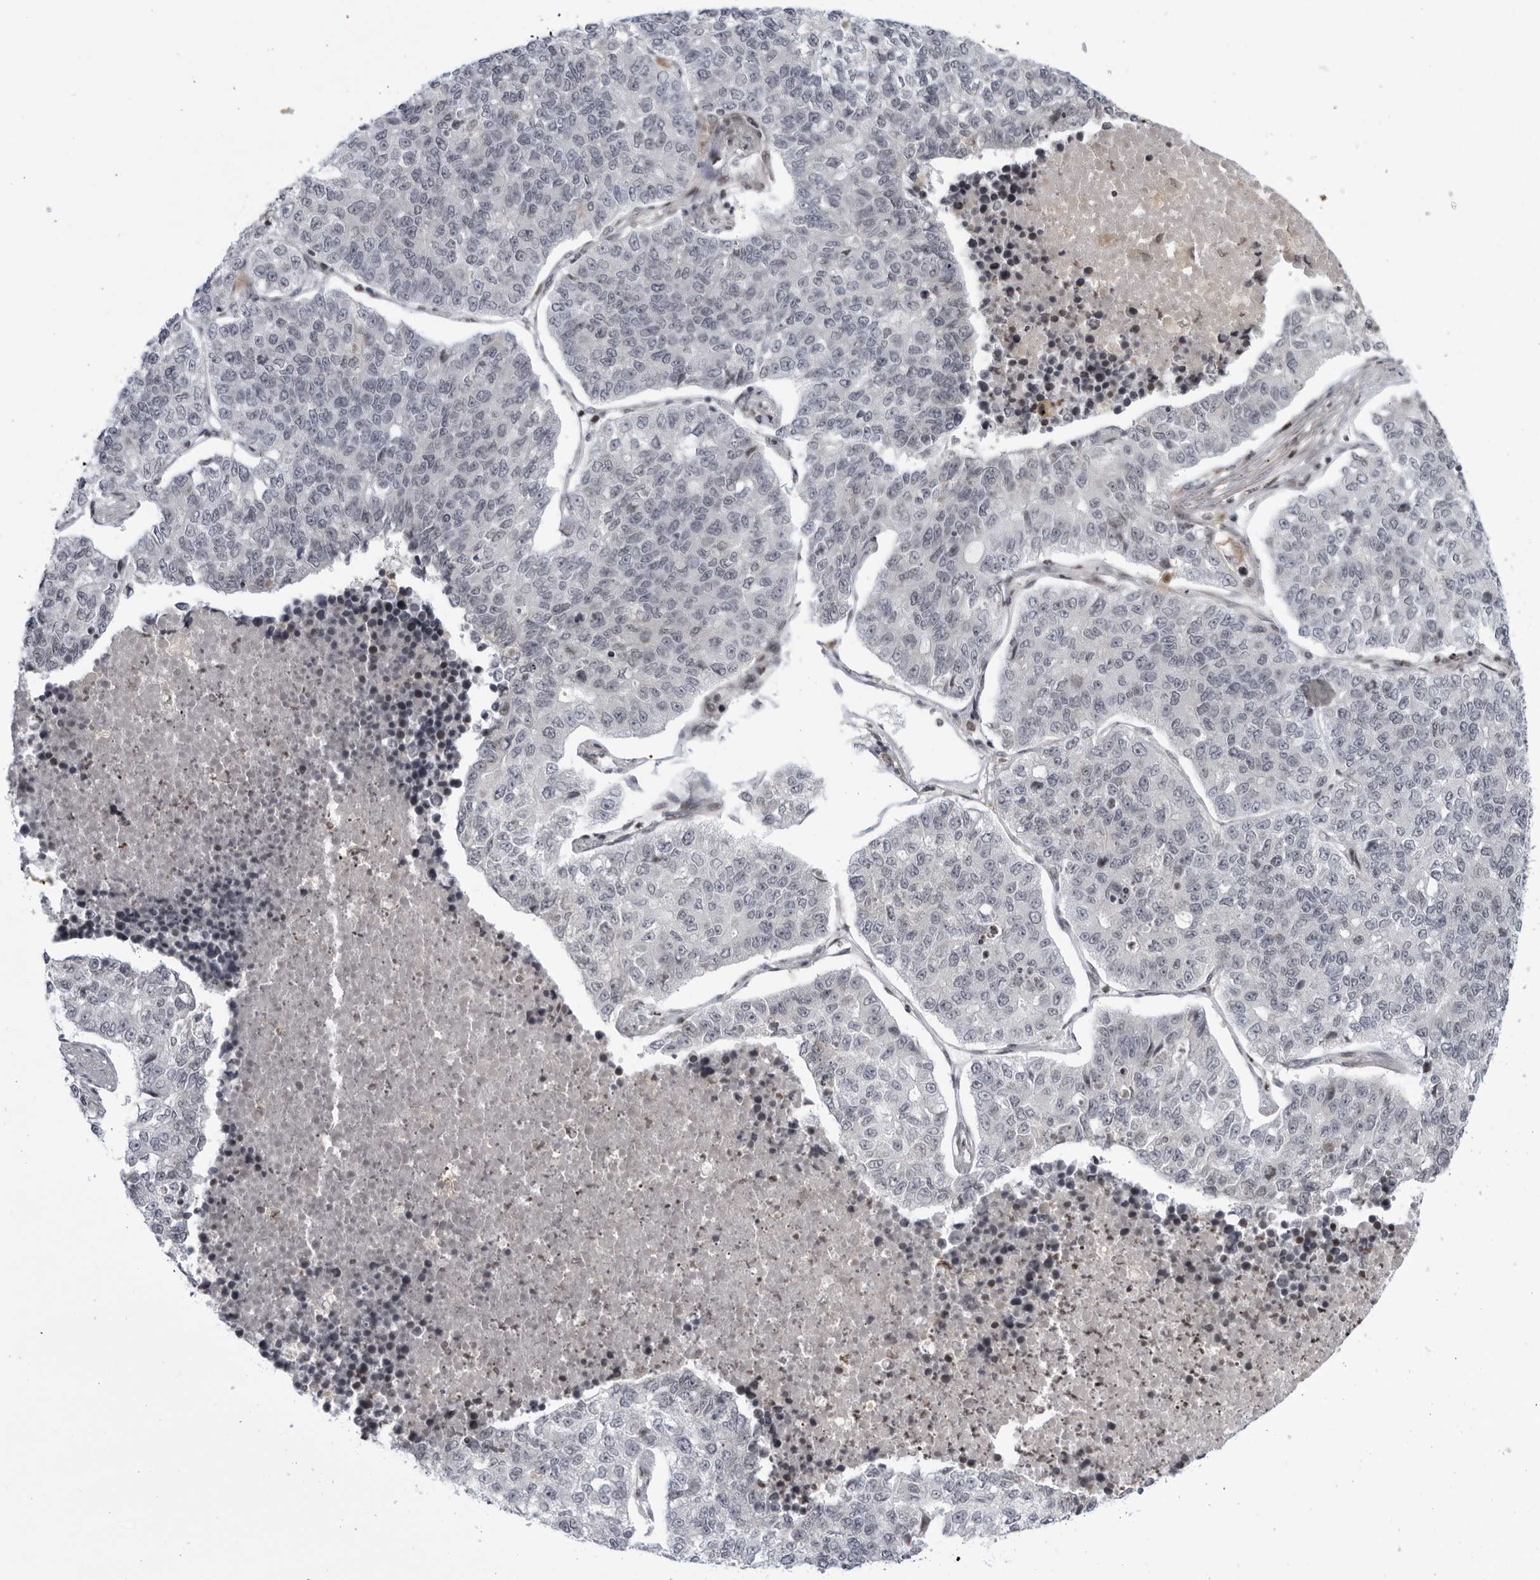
{"staining": {"intensity": "negative", "quantity": "none", "location": "none"}, "tissue": "lung cancer", "cell_type": "Tumor cells", "image_type": "cancer", "snomed": [{"axis": "morphology", "description": "Adenocarcinoma, NOS"}, {"axis": "topography", "description": "Lung"}], "caption": "Immunohistochemistry of lung cancer exhibits no expression in tumor cells.", "gene": "DTL", "patient": {"sex": "male", "age": 49}}